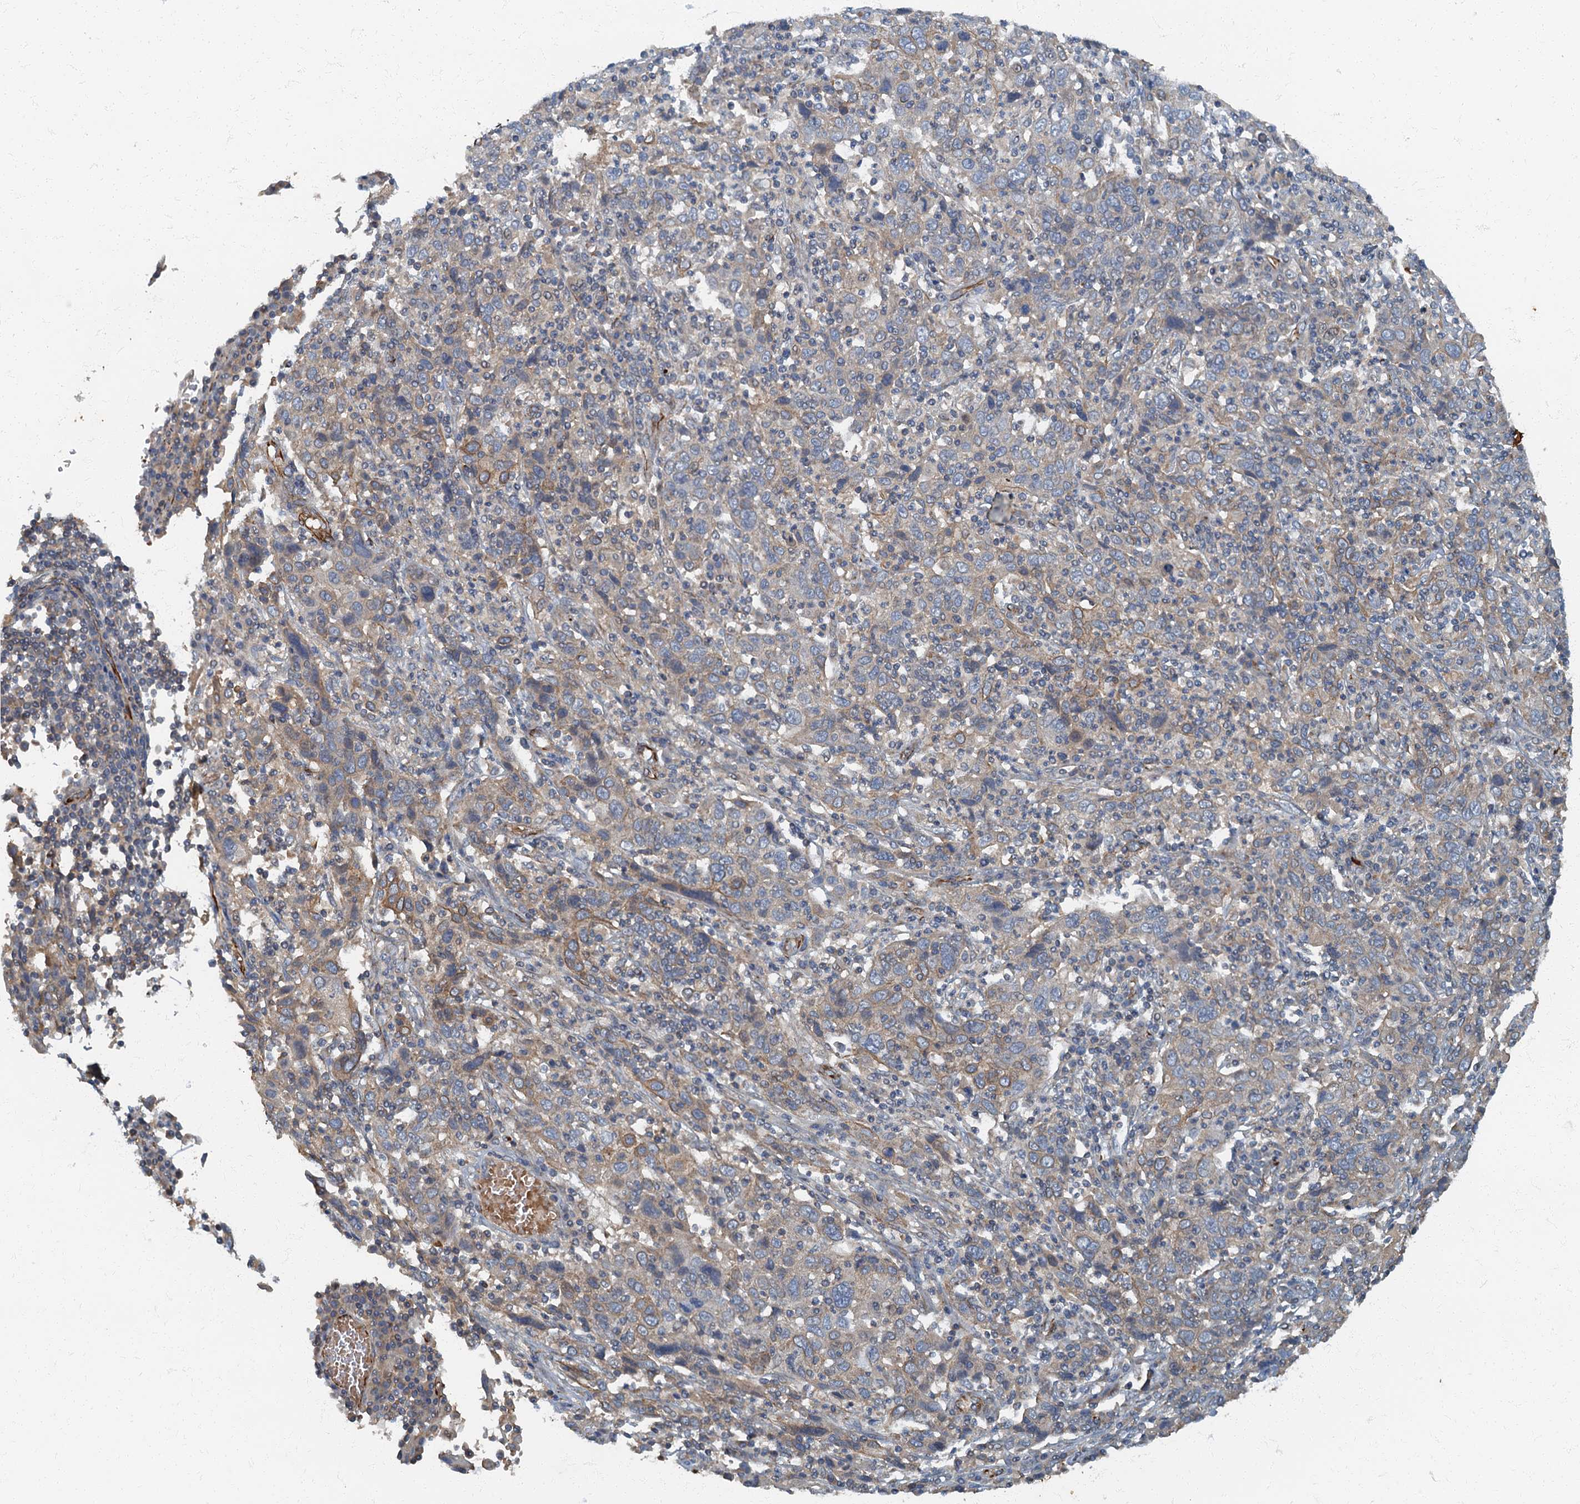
{"staining": {"intensity": "weak", "quantity": "<25%", "location": "cytoplasmic/membranous"}, "tissue": "cervical cancer", "cell_type": "Tumor cells", "image_type": "cancer", "snomed": [{"axis": "morphology", "description": "Squamous cell carcinoma, NOS"}, {"axis": "topography", "description": "Cervix"}], "caption": "High magnification brightfield microscopy of squamous cell carcinoma (cervical) stained with DAB (brown) and counterstained with hematoxylin (blue): tumor cells show no significant staining.", "gene": "ARL11", "patient": {"sex": "female", "age": 46}}